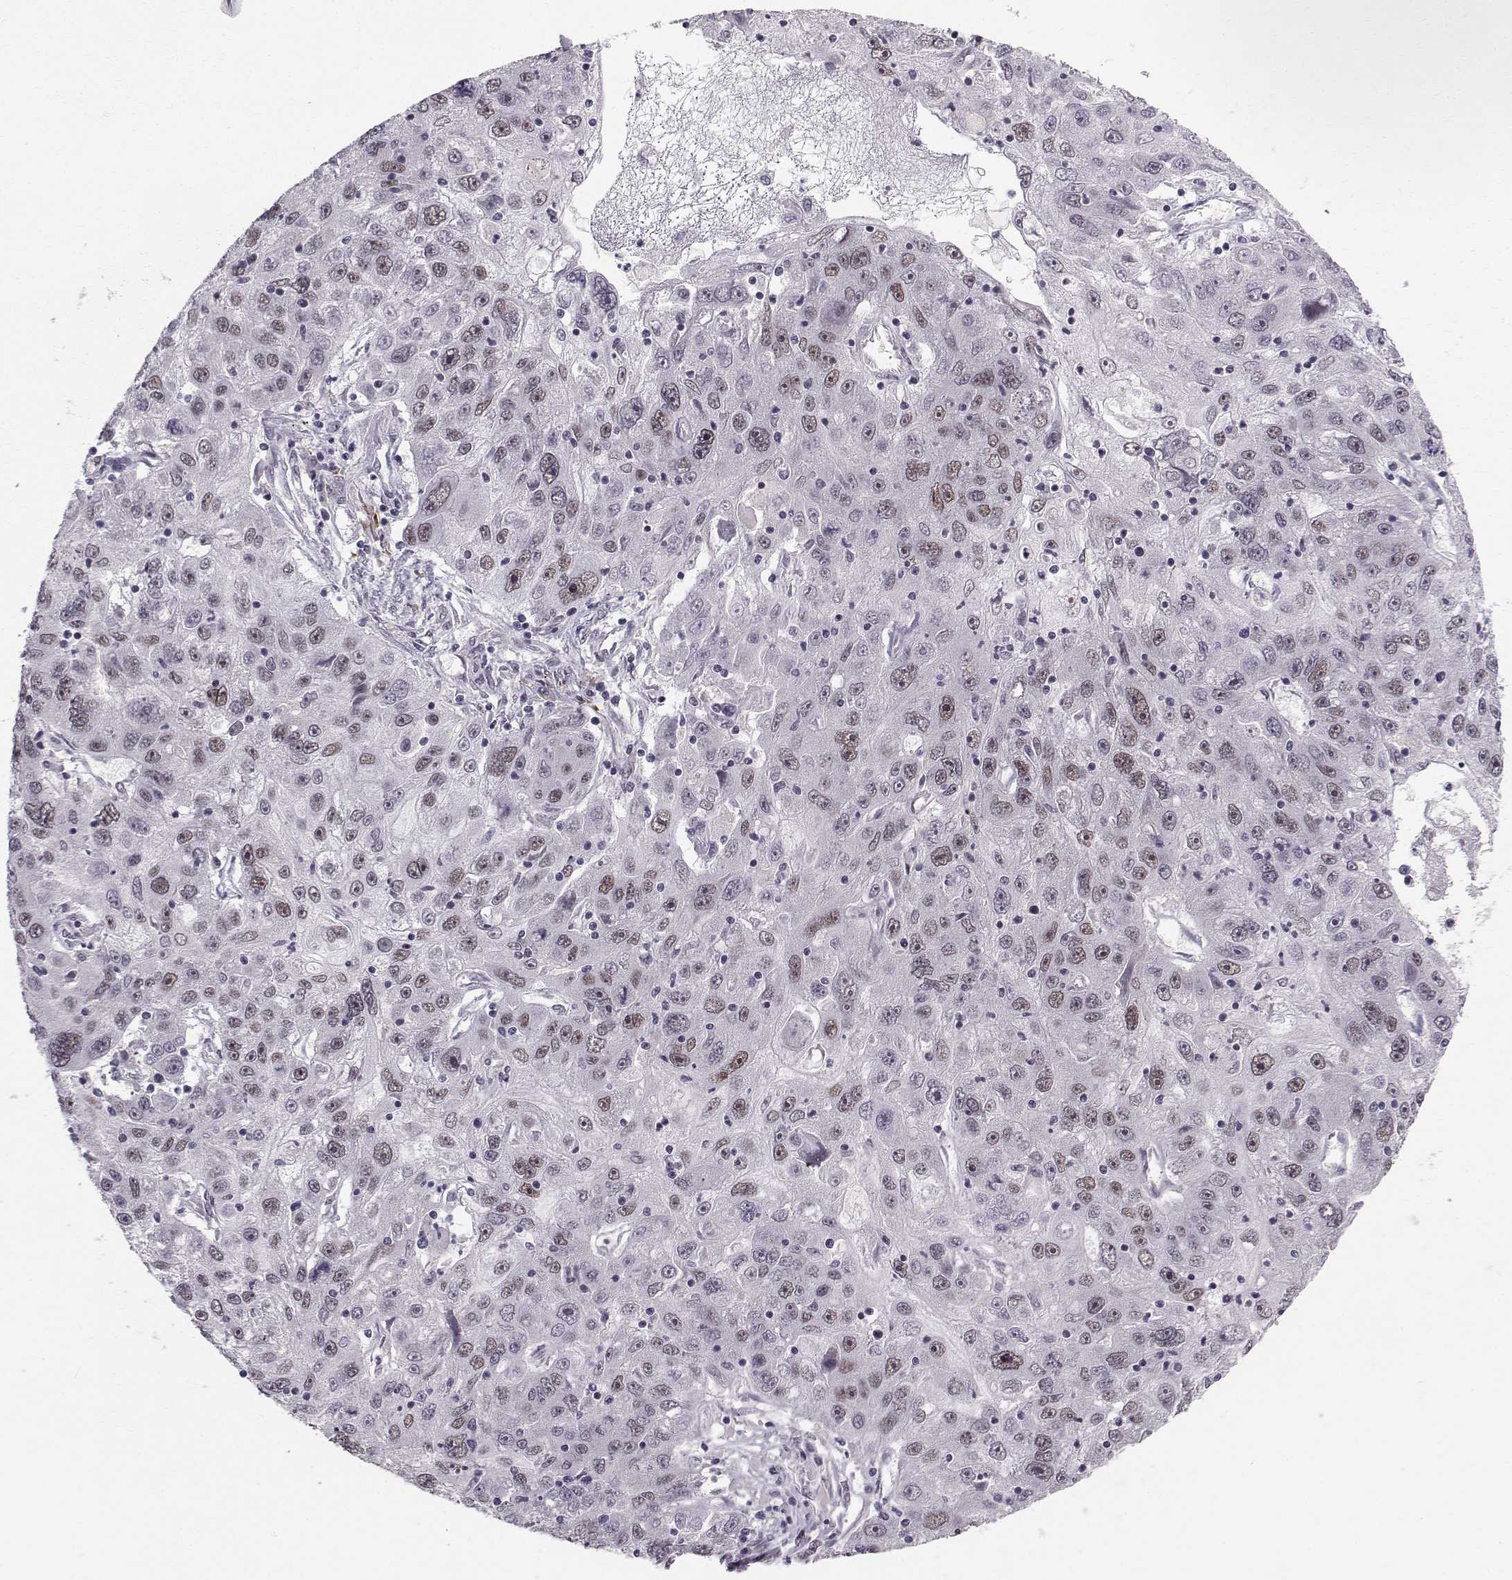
{"staining": {"intensity": "weak", "quantity": "25%-75%", "location": "nuclear"}, "tissue": "stomach cancer", "cell_type": "Tumor cells", "image_type": "cancer", "snomed": [{"axis": "morphology", "description": "Adenocarcinoma, NOS"}, {"axis": "topography", "description": "Stomach"}], "caption": "This is an image of immunohistochemistry staining of stomach adenocarcinoma, which shows weak positivity in the nuclear of tumor cells.", "gene": "RPP38", "patient": {"sex": "male", "age": 56}}